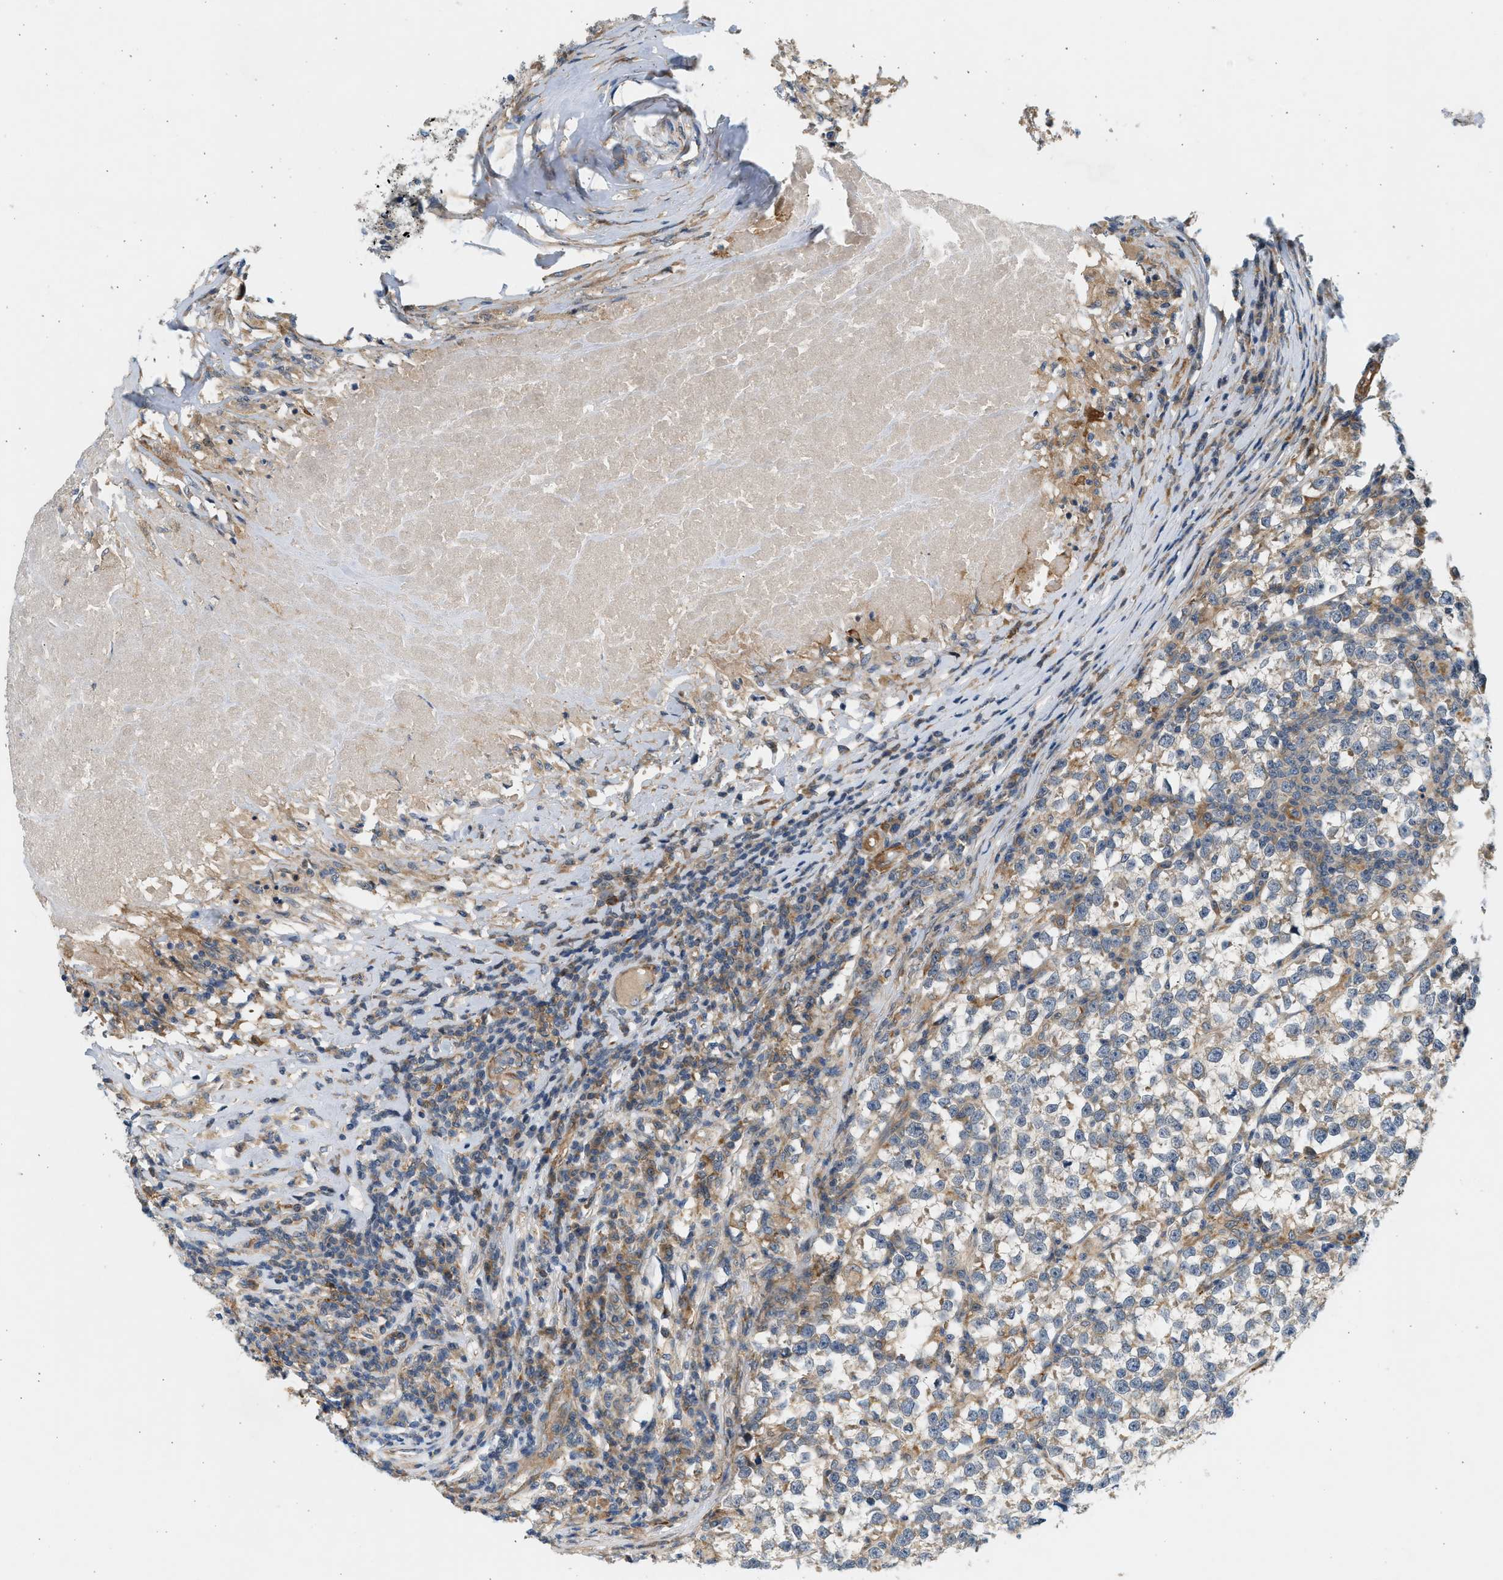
{"staining": {"intensity": "weak", "quantity": "25%-75%", "location": "cytoplasmic/membranous"}, "tissue": "testis cancer", "cell_type": "Tumor cells", "image_type": "cancer", "snomed": [{"axis": "morphology", "description": "Normal tissue, NOS"}, {"axis": "morphology", "description": "Seminoma, NOS"}, {"axis": "topography", "description": "Testis"}], "caption": "Immunohistochemistry histopathology image of neoplastic tissue: human testis cancer (seminoma) stained using IHC exhibits low levels of weak protein expression localized specifically in the cytoplasmic/membranous of tumor cells, appearing as a cytoplasmic/membranous brown color.", "gene": "KDELR2", "patient": {"sex": "male", "age": 43}}